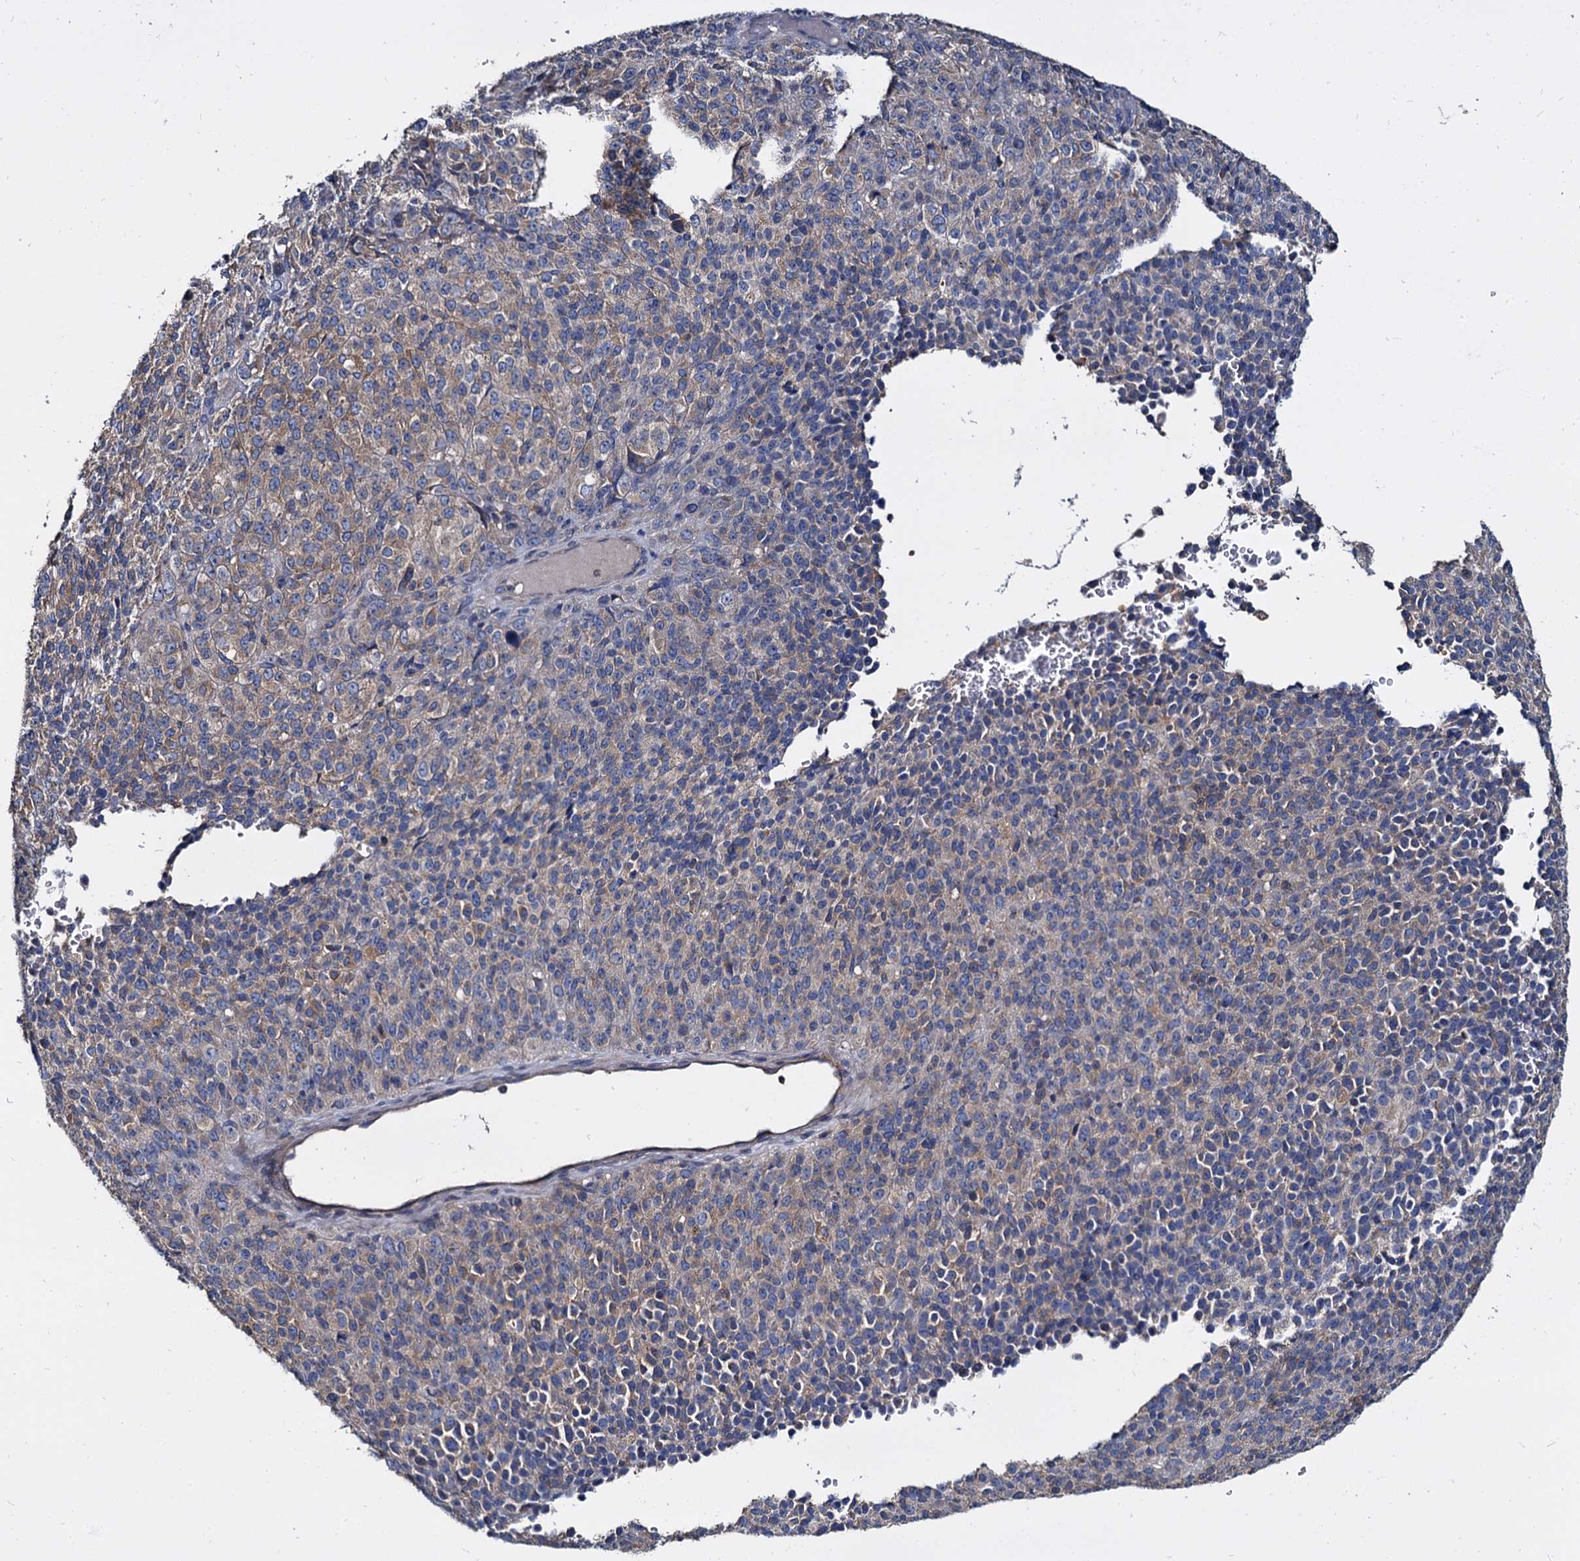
{"staining": {"intensity": "weak", "quantity": "<25%", "location": "cytoplasmic/membranous"}, "tissue": "melanoma", "cell_type": "Tumor cells", "image_type": "cancer", "snomed": [{"axis": "morphology", "description": "Malignant melanoma, Metastatic site"}, {"axis": "topography", "description": "Brain"}], "caption": "DAB immunohistochemical staining of human malignant melanoma (metastatic site) reveals no significant staining in tumor cells.", "gene": "ANKRD13A", "patient": {"sex": "female", "age": 56}}